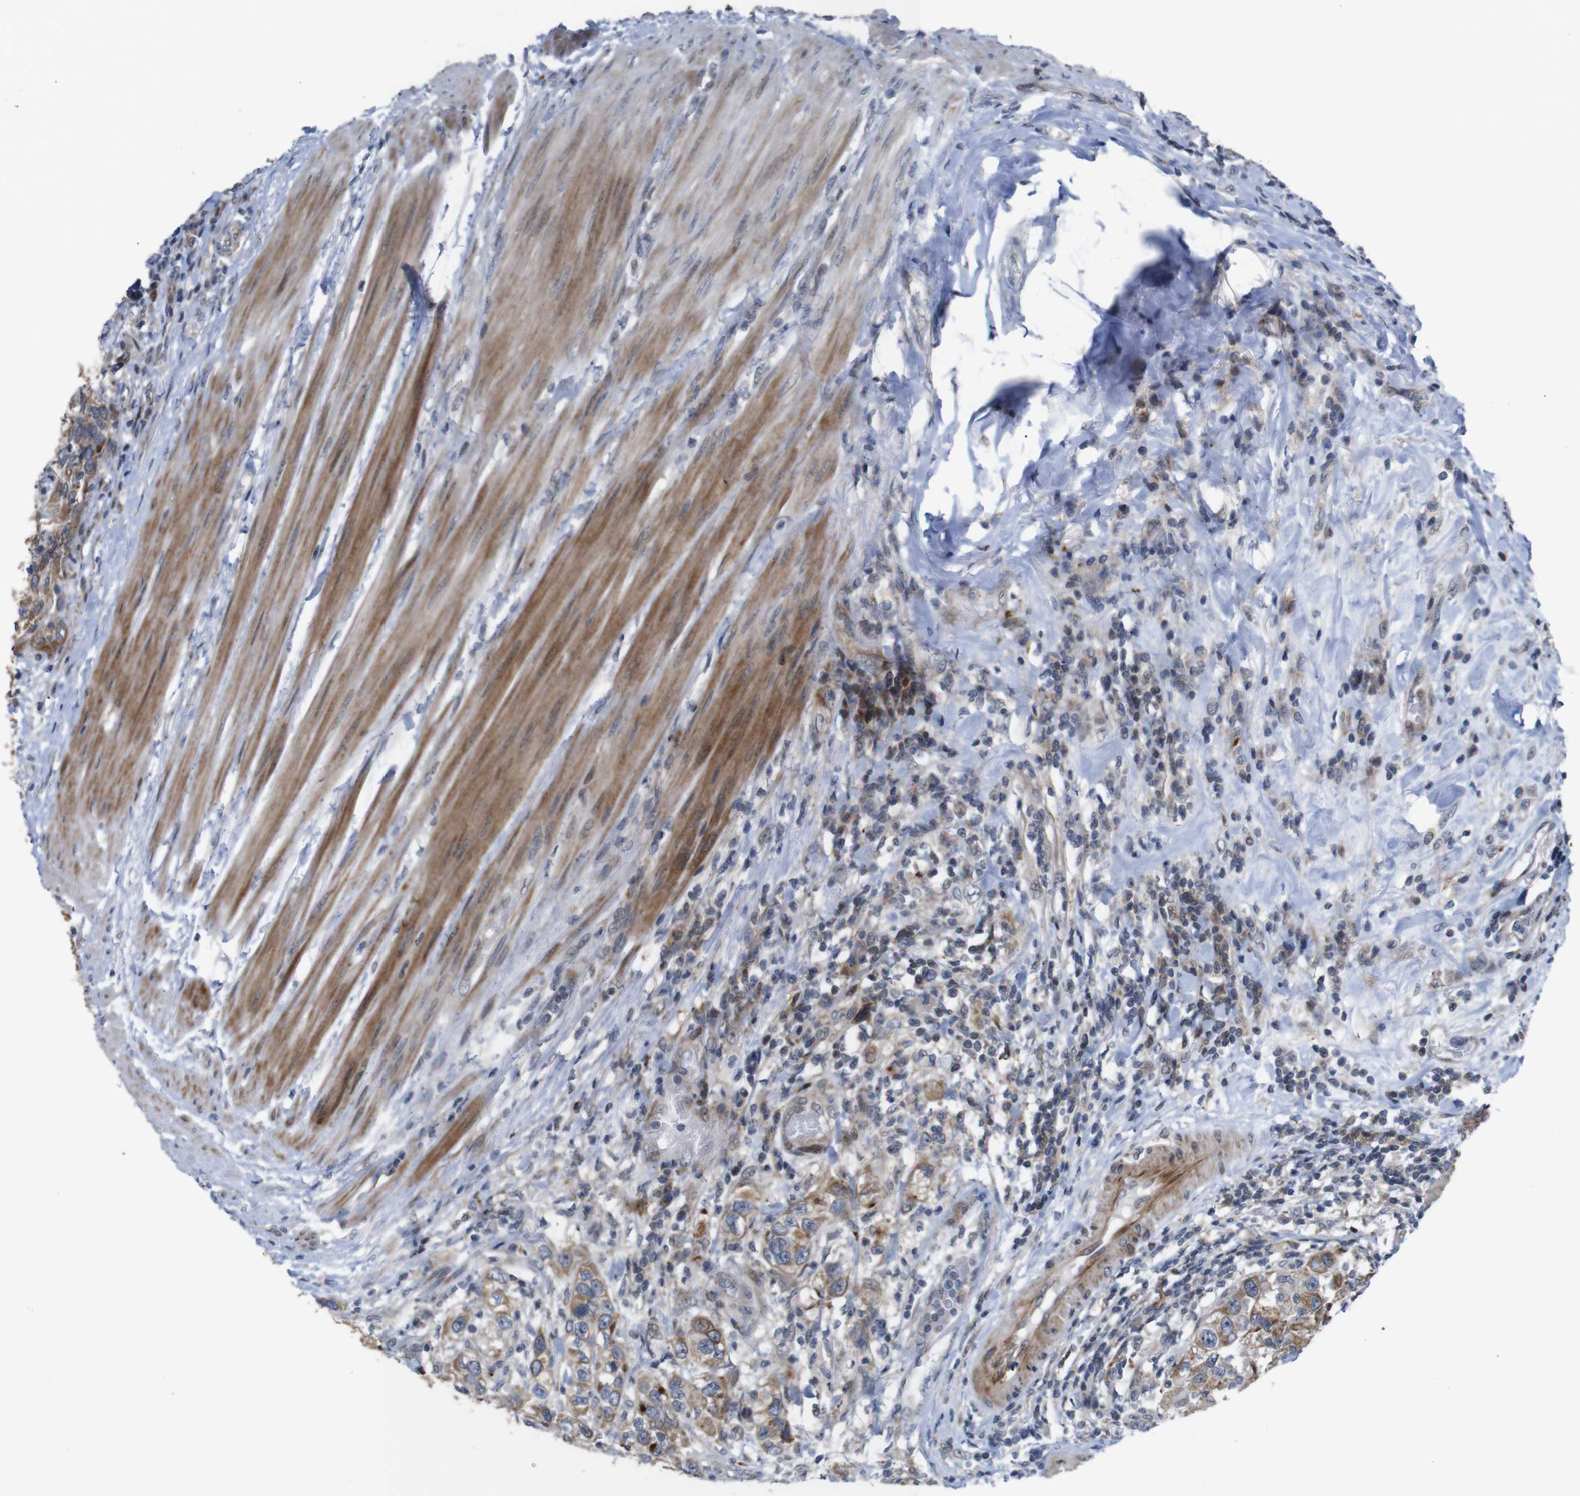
{"staining": {"intensity": "moderate", "quantity": ">75%", "location": "cytoplasmic/membranous"}, "tissue": "urothelial cancer", "cell_type": "Tumor cells", "image_type": "cancer", "snomed": [{"axis": "morphology", "description": "Urothelial carcinoma, High grade"}, {"axis": "topography", "description": "Urinary bladder"}], "caption": "Moderate cytoplasmic/membranous expression is identified in approximately >75% of tumor cells in urothelial cancer.", "gene": "ATP7B", "patient": {"sex": "female", "age": 80}}